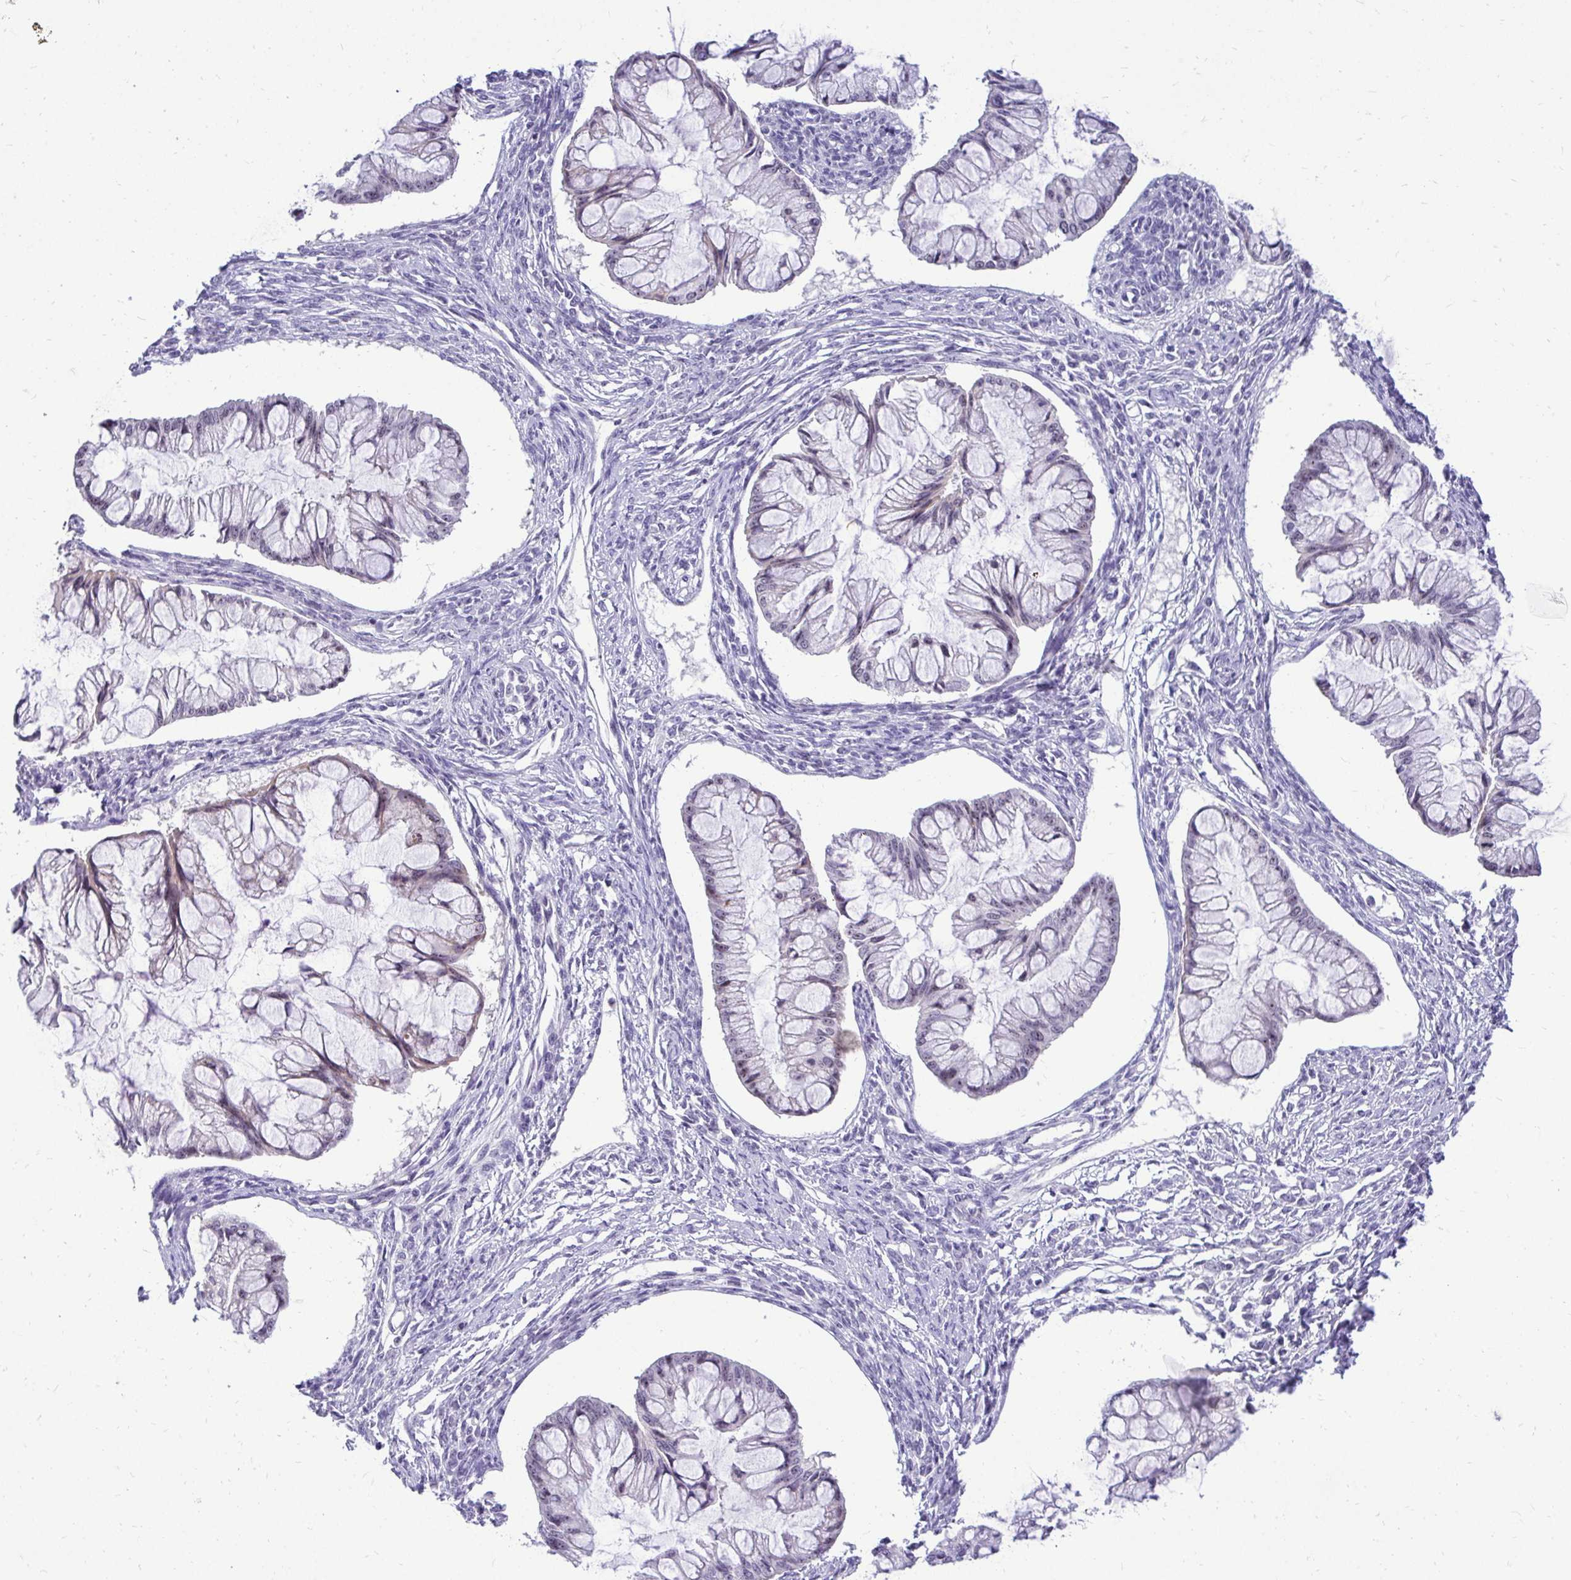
{"staining": {"intensity": "weak", "quantity": "<25%", "location": "nuclear"}, "tissue": "ovarian cancer", "cell_type": "Tumor cells", "image_type": "cancer", "snomed": [{"axis": "morphology", "description": "Cystadenocarcinoma, mucinous, NOS"}, {"axis": "topography", "description": "Ovary"}], "caption": "Micrograph shows no protein expression in tumor cells of ovarian cancer (mucinous cystadenocarcinoma) tissue.", "gene": "NIFK", "patient": {"sex": "female", "age": 73}}